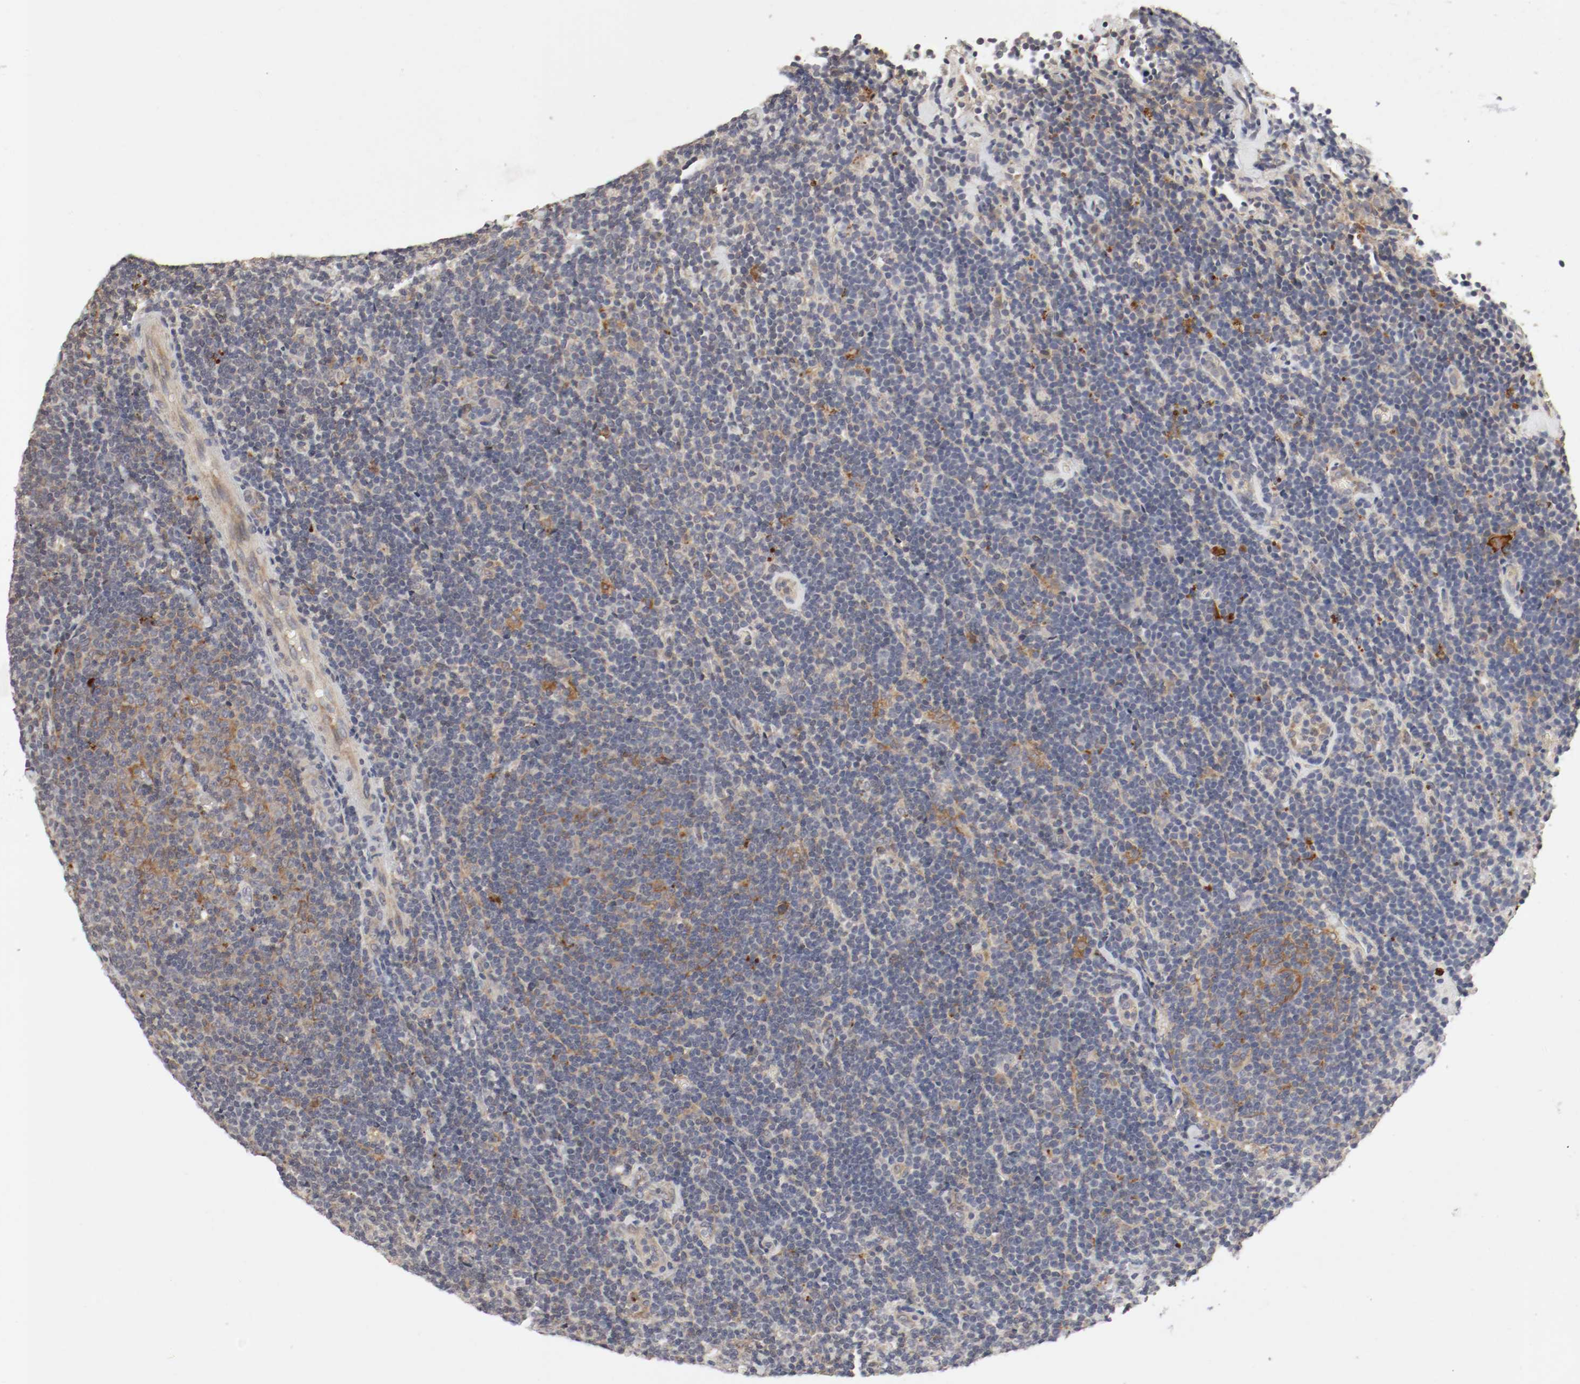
{"staining": {"intensity": "weak", "quantity": "25%-75%", "location": "cytoplasmic/membranous"}, "tissue": "lymphoma", "cell_type": "Tumor cells", "image_type": "cancer", "snomed": [{"axis": "morphology", "description": "Malignant lymphoma, non-Hodgkin's type, Low grade"}, {"axis": "topography", "description": "Lymph node"}], "caption": "A low amount of weak cytoplasmic/membranous expression is identified in approximately 25%-75% of tumor cells in malignant lymphoma, non-Hodgkin's type (low-grade) tissue.", "gene": "REN", "patient": {"sex": "male", "age": 70}}